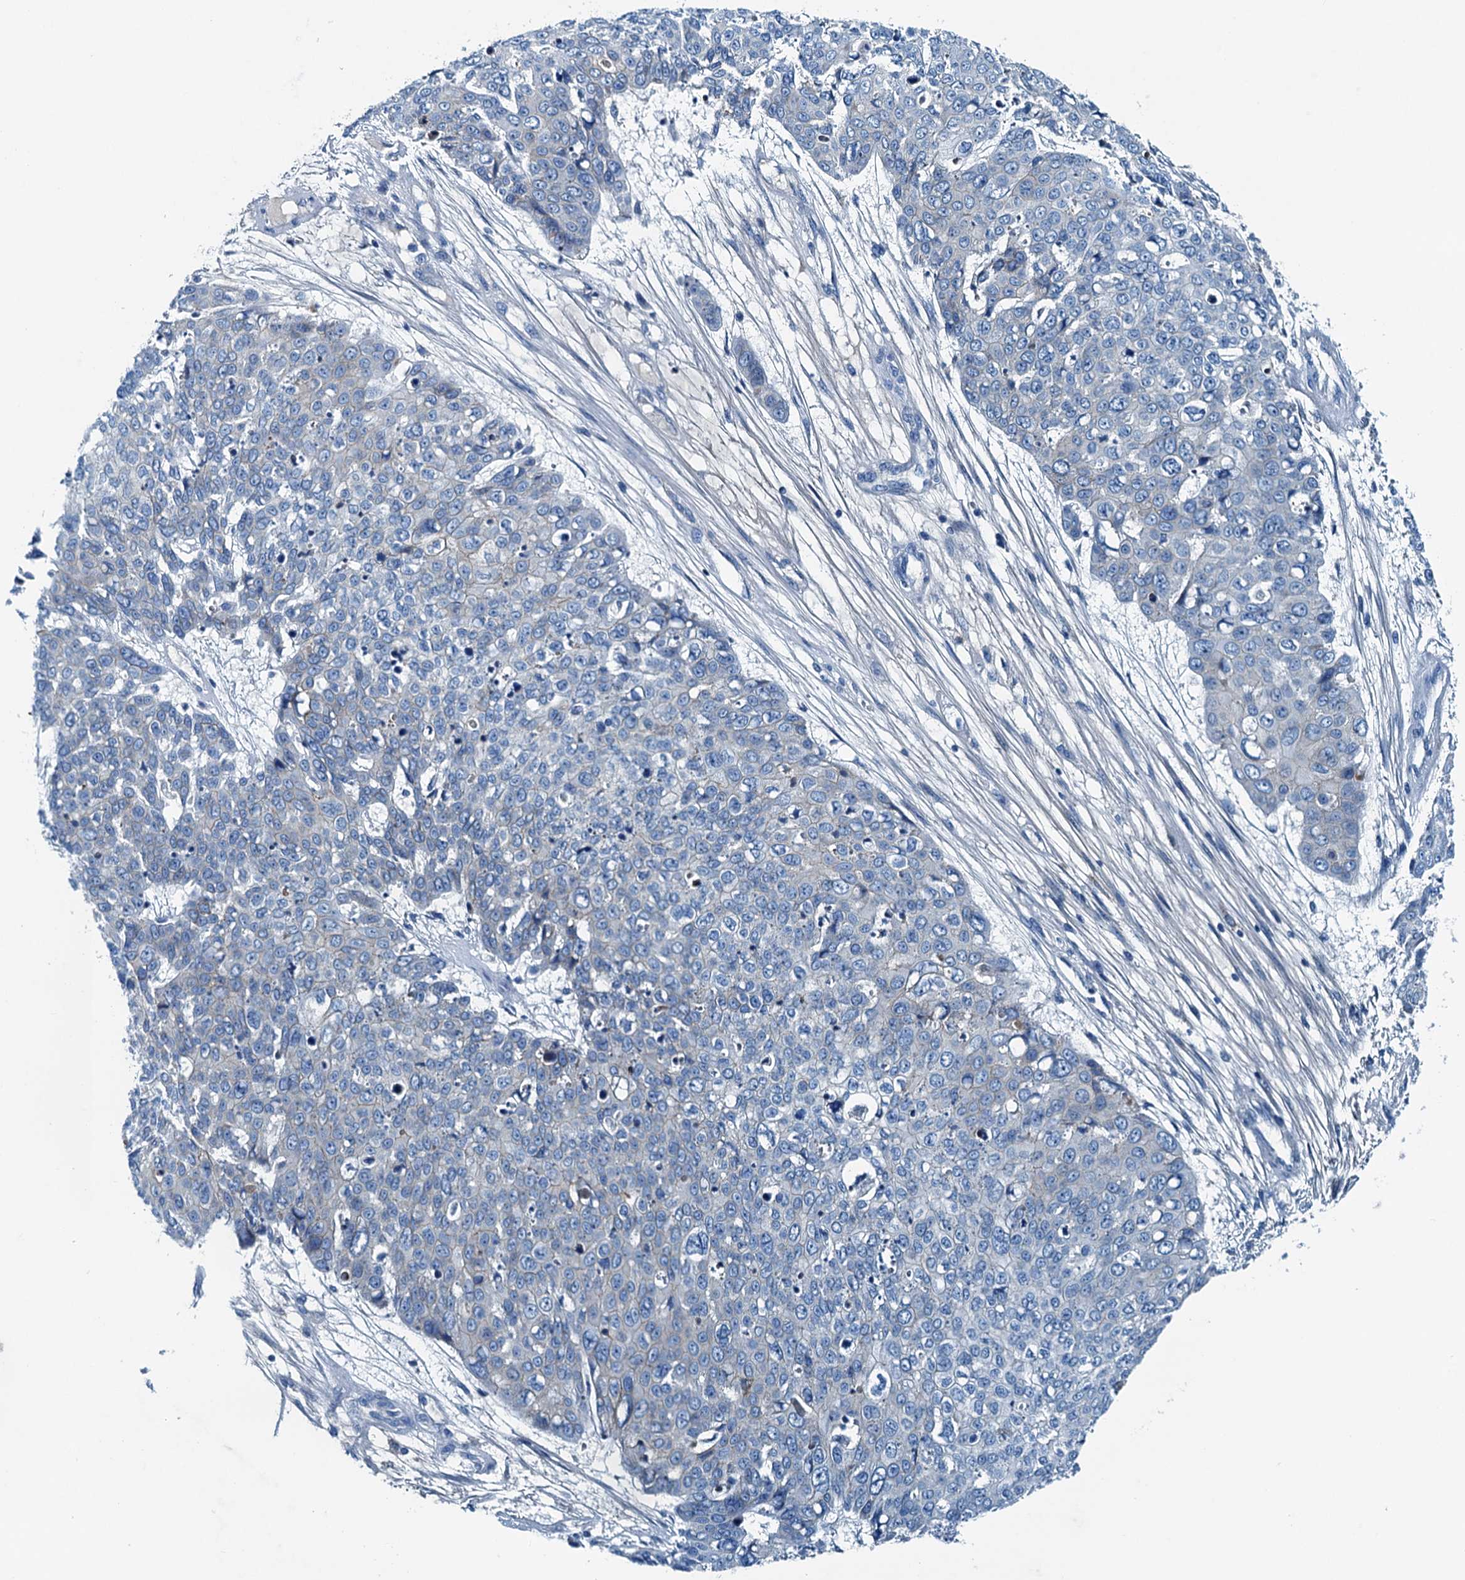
{"staining": {"intensity": "negative", "quantity": "none", "location": "none"}, "tissue": "skin cancer", "cell_type": "Tumor cells", "image_type": "cancer", "snomed": [{"axis": "morphology", "description": "Squamous cell carcinoma, NOS"}, {"axis": "topography", "description": "Skin"}], "caption": "IHC histopathology image of skin squamous cell carcinoma stained for a protein (brown), which reveals no positivity in tumor cells.", "gene": "RAB3IL1", "patient": {"sex": "male", "age": 71}}